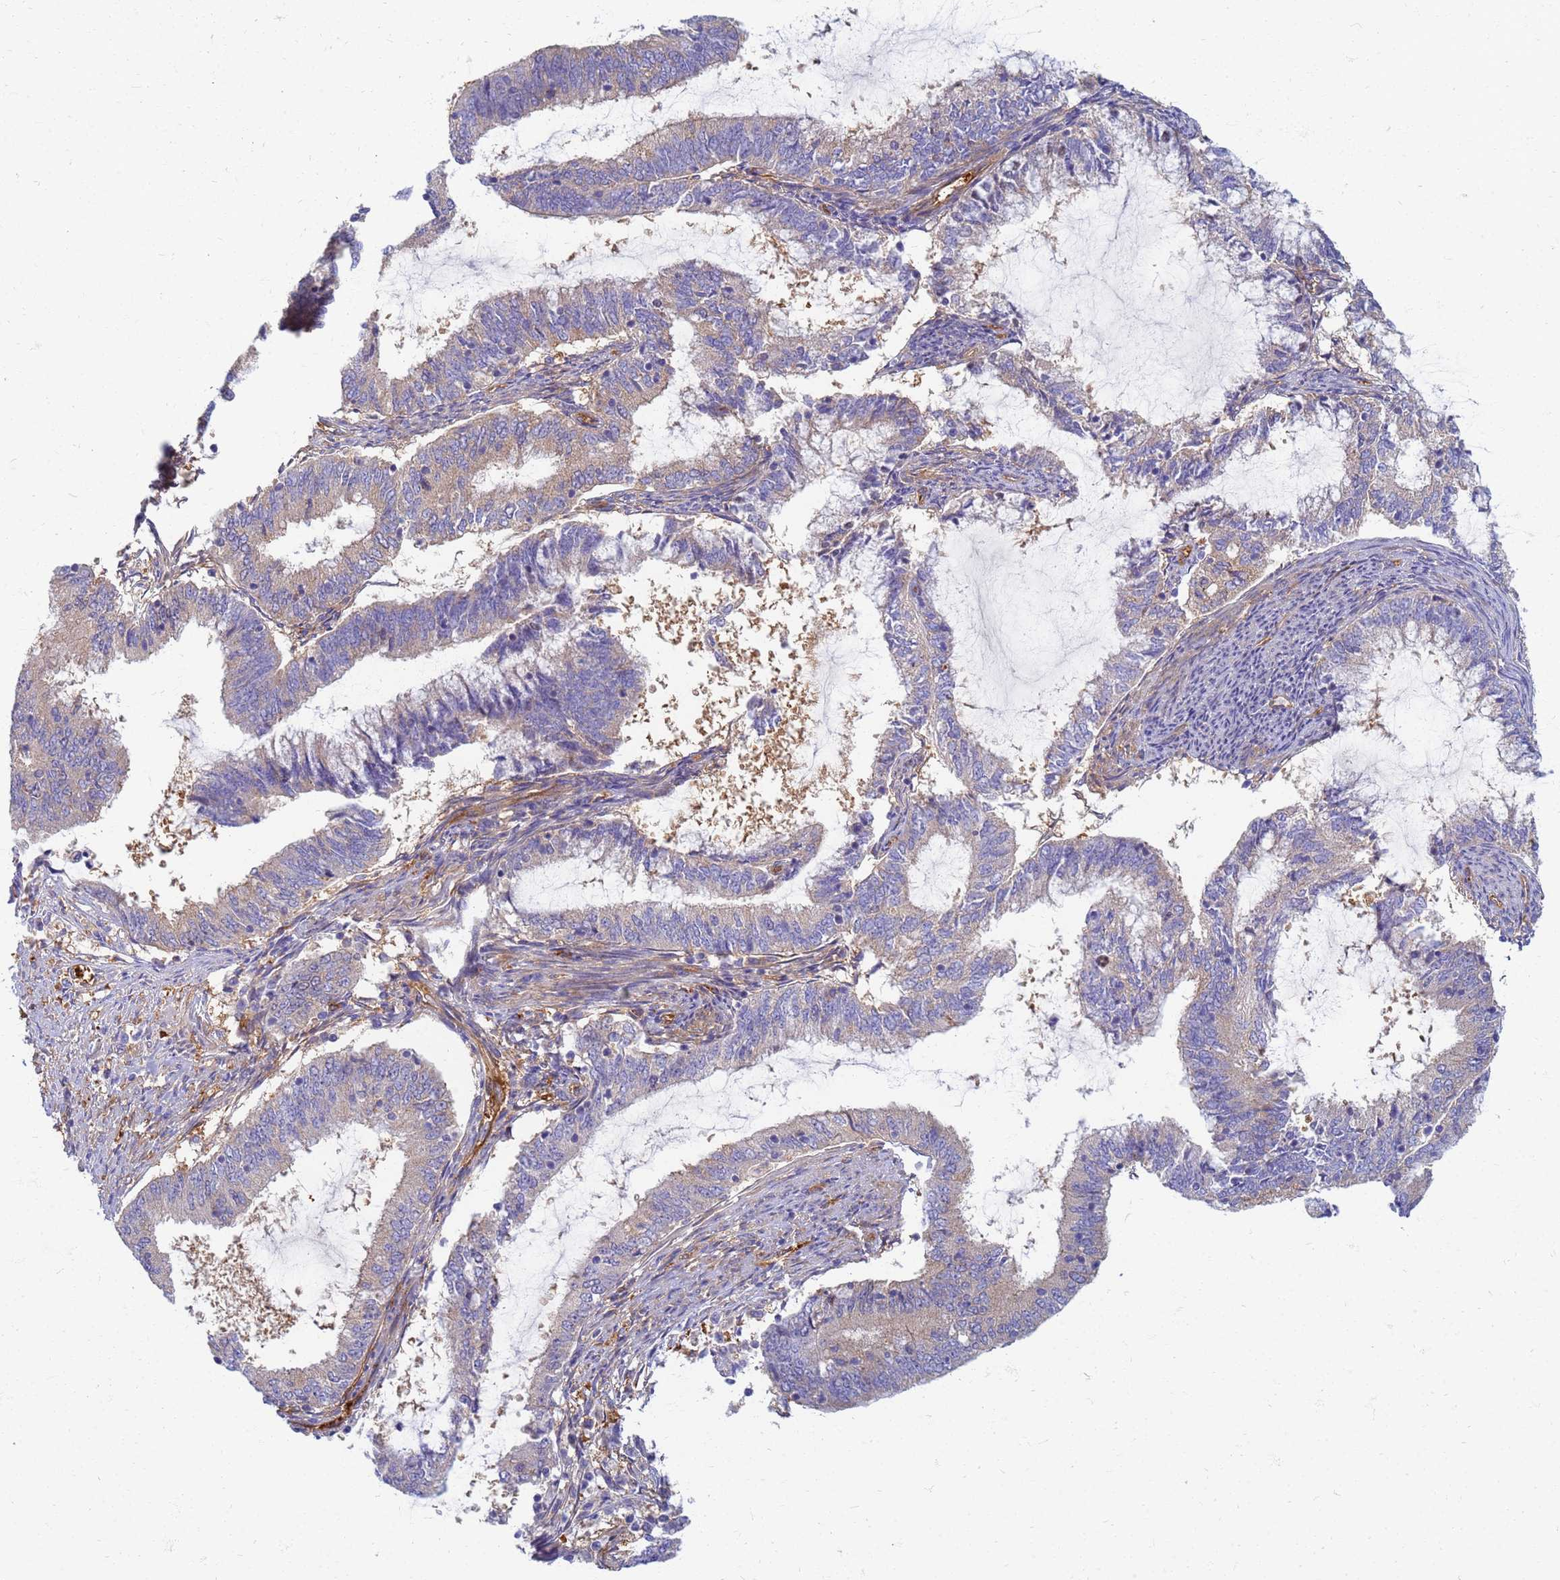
{"staining": {"intensity": "weak", "quantity": "<25%", "location": "cytoplasmic/membranous"}, "tissue": "endometrial cancer", "cell_type": "Tumor cells", "image_type": "cancer", "snomed": [{"axis": "morphology", "description": "Adenocarcinoma, NOS"}, {"axis": "topography", "description": "Endometrium"}], "caption": "Endometrial cancer (adenocarcinoma) was stained to show a protein in brown. There is no significant positivity in tumor cells.", "gene": "EEA1", "patient": {"sex": "female", "age": 51}}